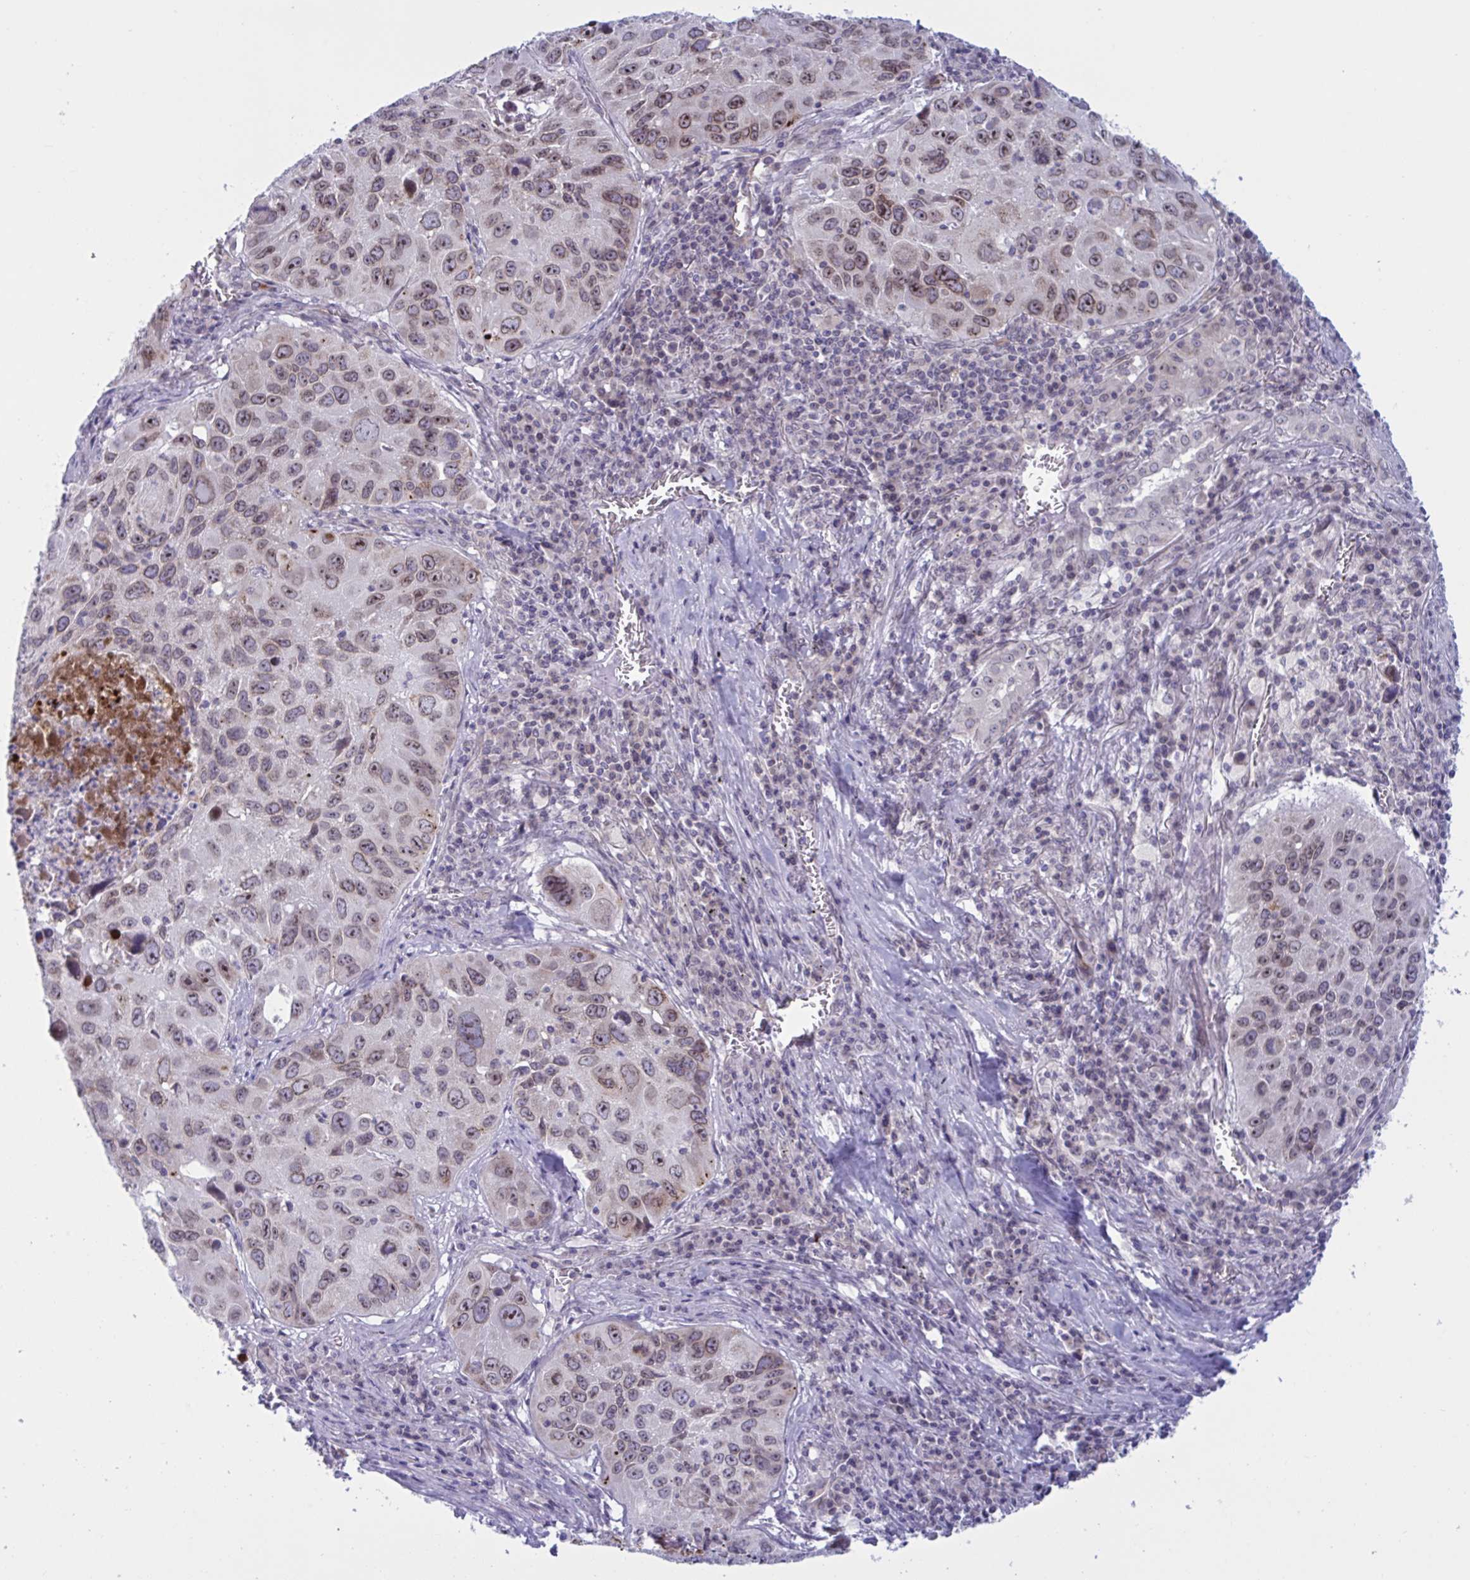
{"staining": {"intensity": "moderate", "quantity": "25%-75%", "location": "cytoplasmic/membranous,nuclear"}, "tissue": "lung cancer", "cell_type": "Tumor cells", "image_type": "cancer", "snomed": [{"axis": "morphology", "description": "Squamous cell carcinoma, NOS"}, {"axis": "topography", "description": "Lung"}], "caption": "Immunohistochemistry (IHC) (DAB (3,3'-diaminobenzidine)) staining of squamous cell carcinoma (lung) demonstrates moderate cytoplasmic/membranous and nuclear protein staining in approximately 25%-75% of tumor cells. The staining is performed using DAB brown chromogen to label protein expression. The nuclei are counter-stained blue using hematoxylin.", "gene": "DOCK11", "patient": {"sex": "female", "age": 61}}